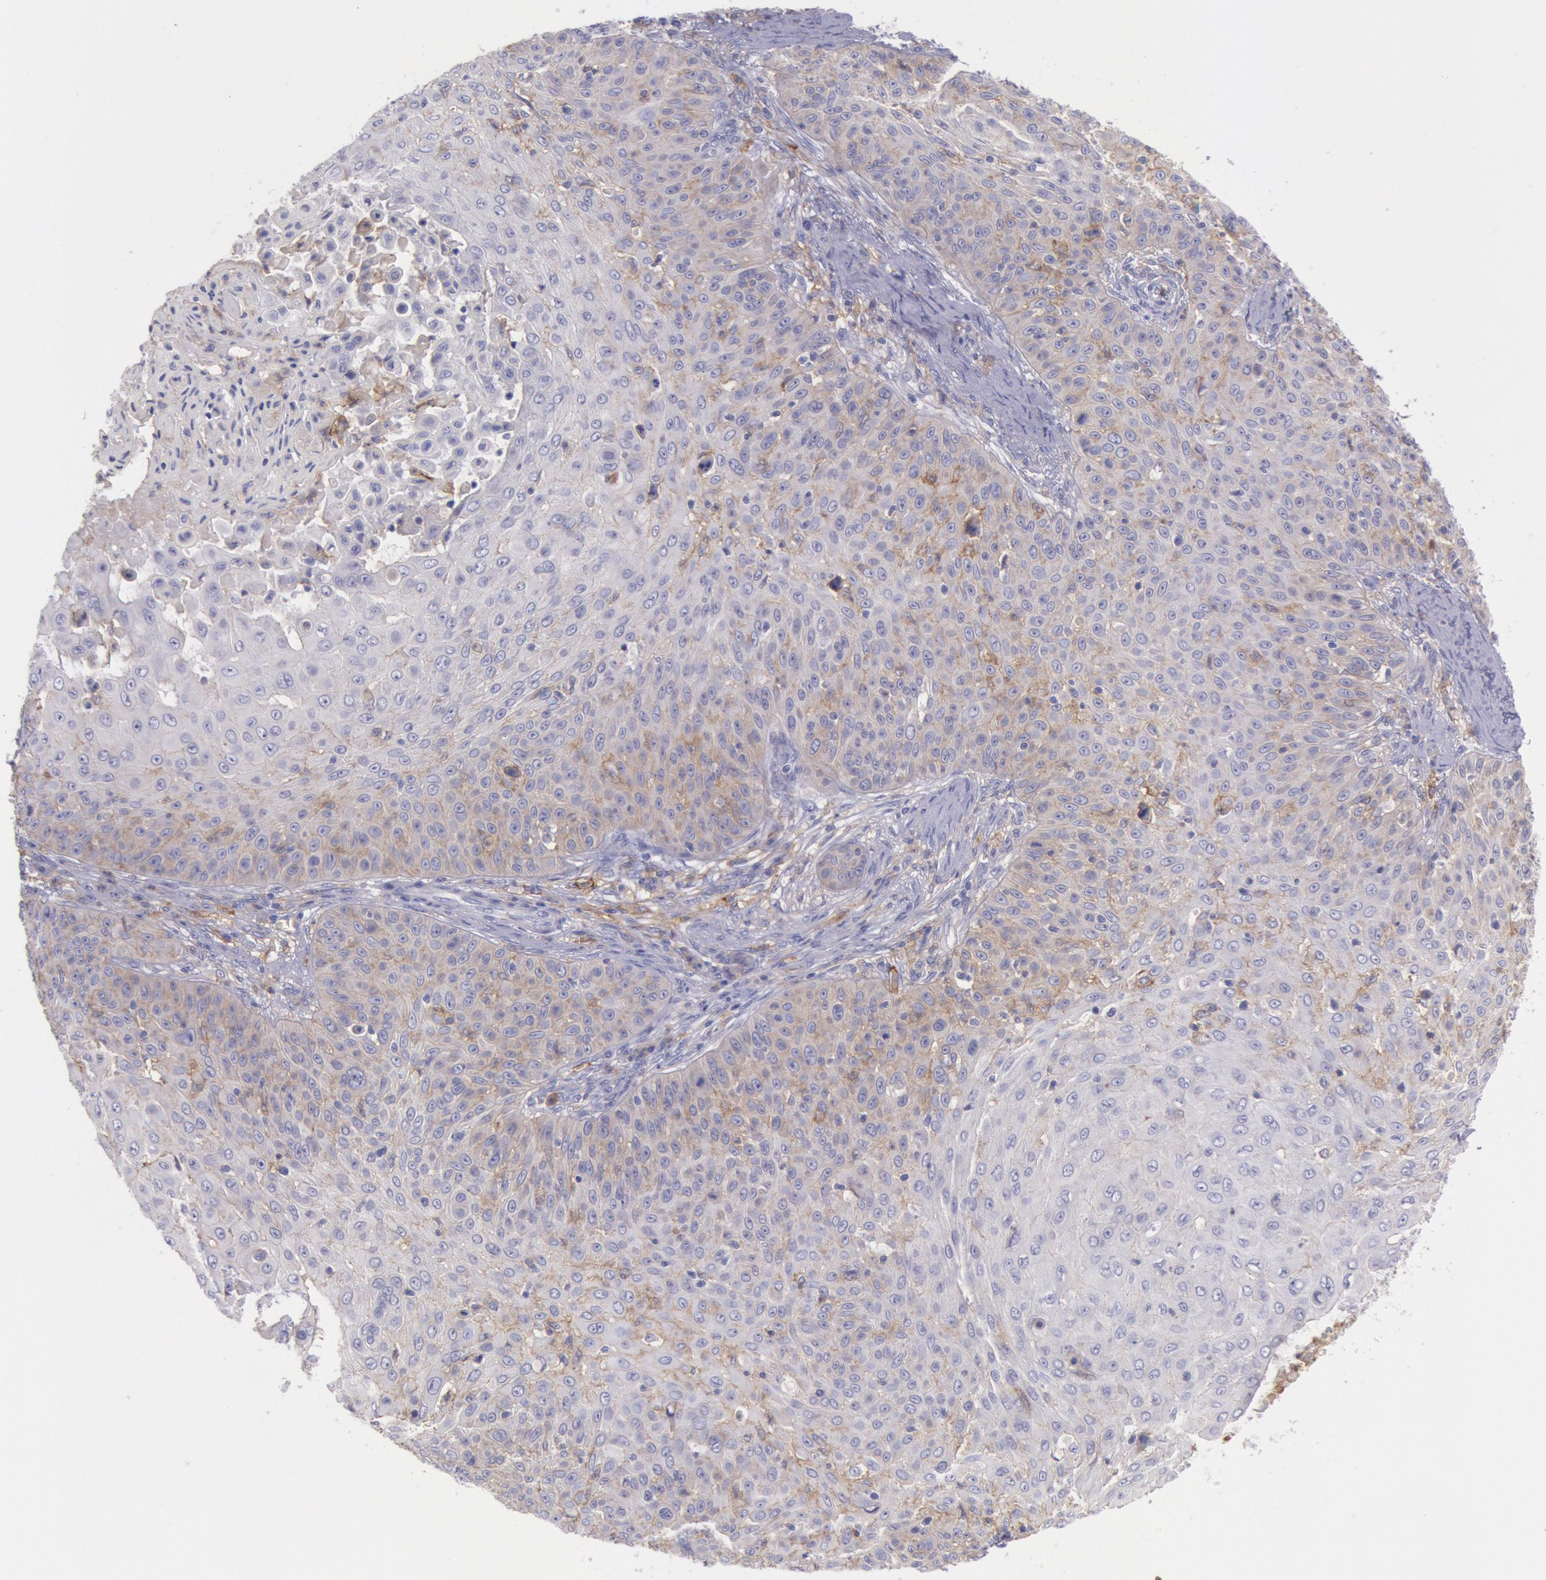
{"staining": {"intensity": "weak", "quantity": "<25%", "location": "cytoplasmic/membranous"}, "tissue": "skin cancer", "cell_type": "Tumor cells", "image_type": "cancer", "snomed": [{"axis": "morphology", "description": "Squamous cell carcinoma, NOS"}, {"axis": "topography", "description": "Skin"}], "caption": "A histopathology image of human skin cancer (squamous cell carcinoma) is negative for staining in tumor cells.", "gene": "LYN", "patient": {"sex": "male", "age": 82}}